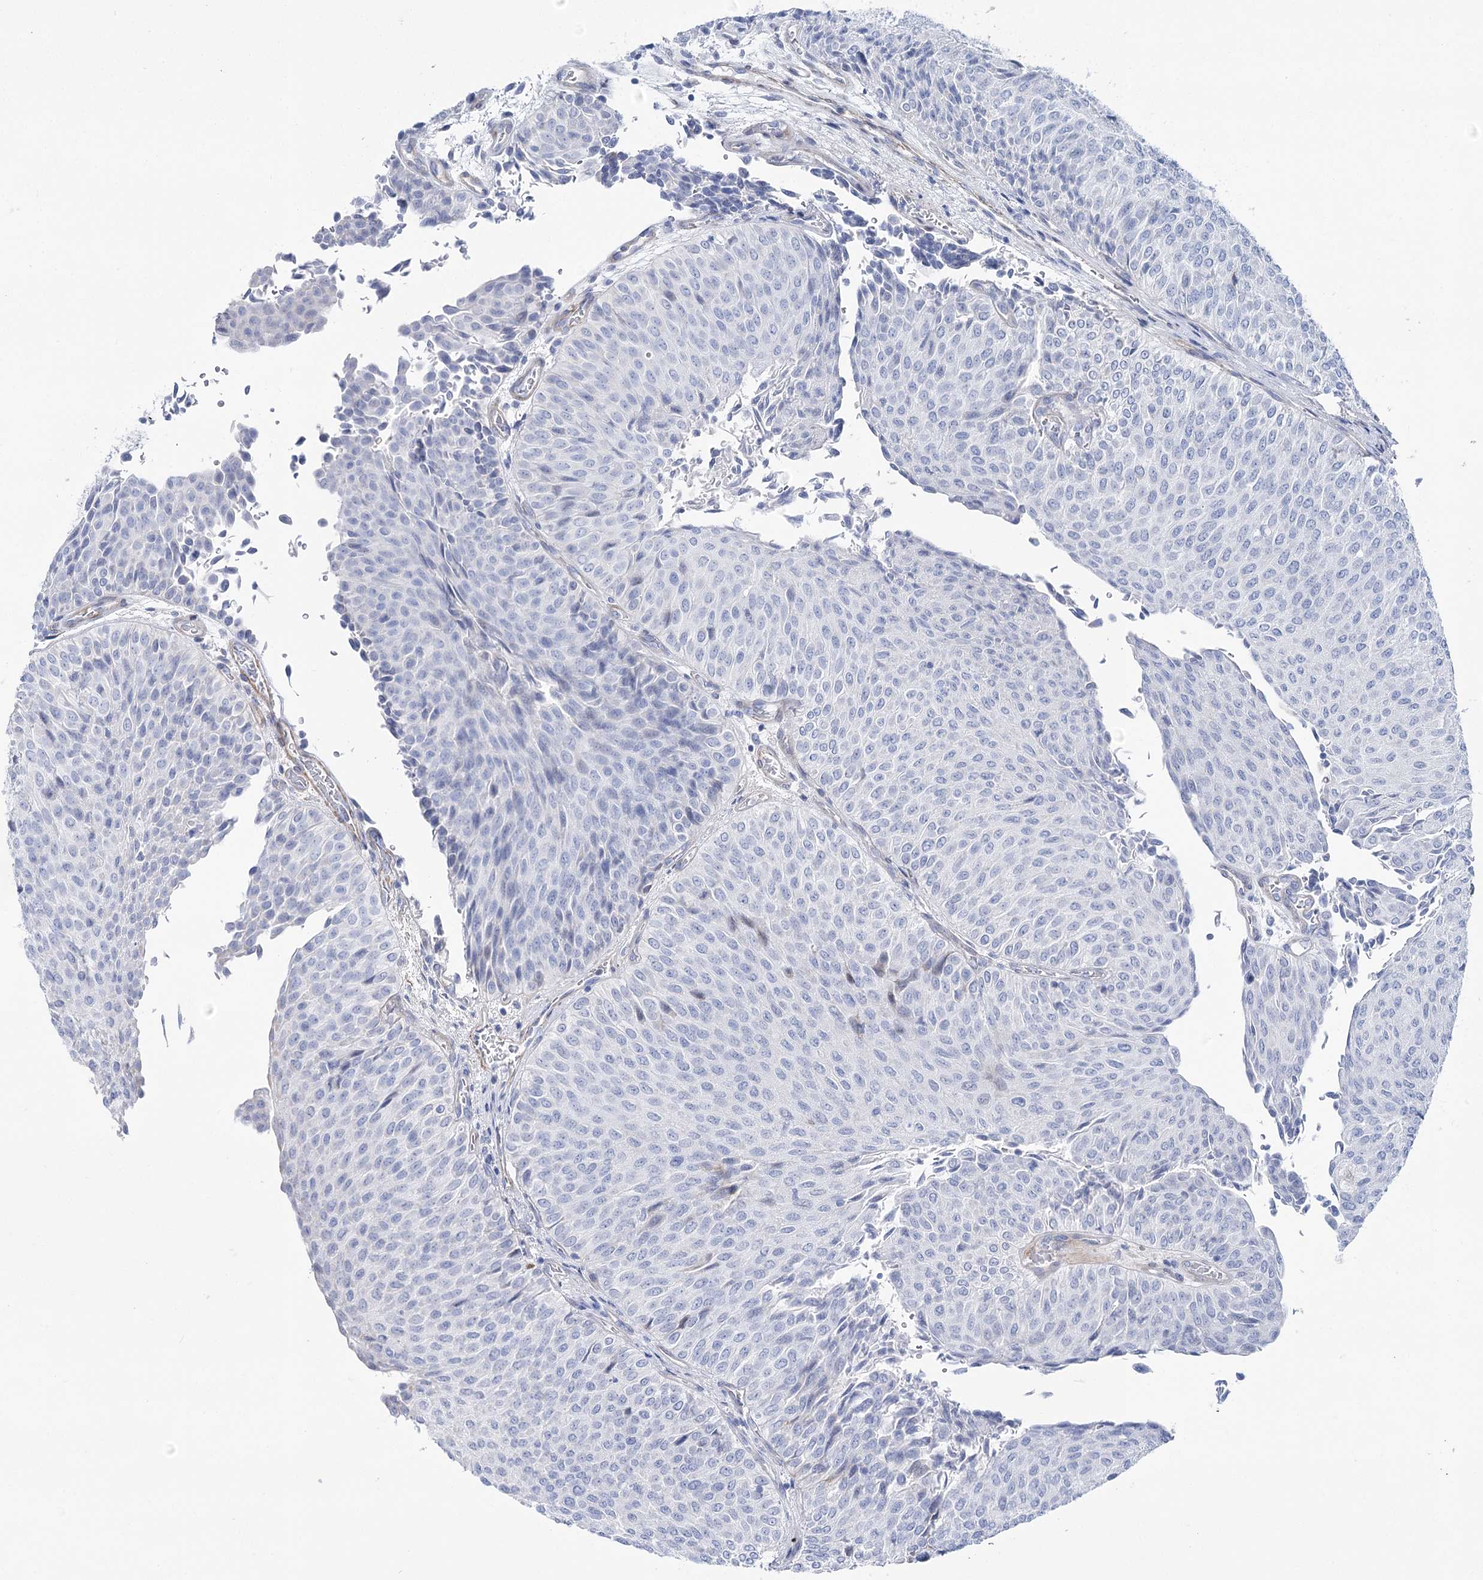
{"staining": {"intensity": "negative", "quantity": "none", "location": "none"}, "tissue": "urothelial cancer", "cell_type": "Tumor cells", "image_type": "cancer", "snomed": [{"axis": "morphology", "description": "Urothelial carcinoma, Low grade"}, {"axis": "topography", "description": "Urinary bladder"}], "caption": "The IHC micrograph has no significant expression in tumor cells of urothelial cancer tissue.", "gene": "ANKRD23", "patient": {"sex": "male", "age": 78}}